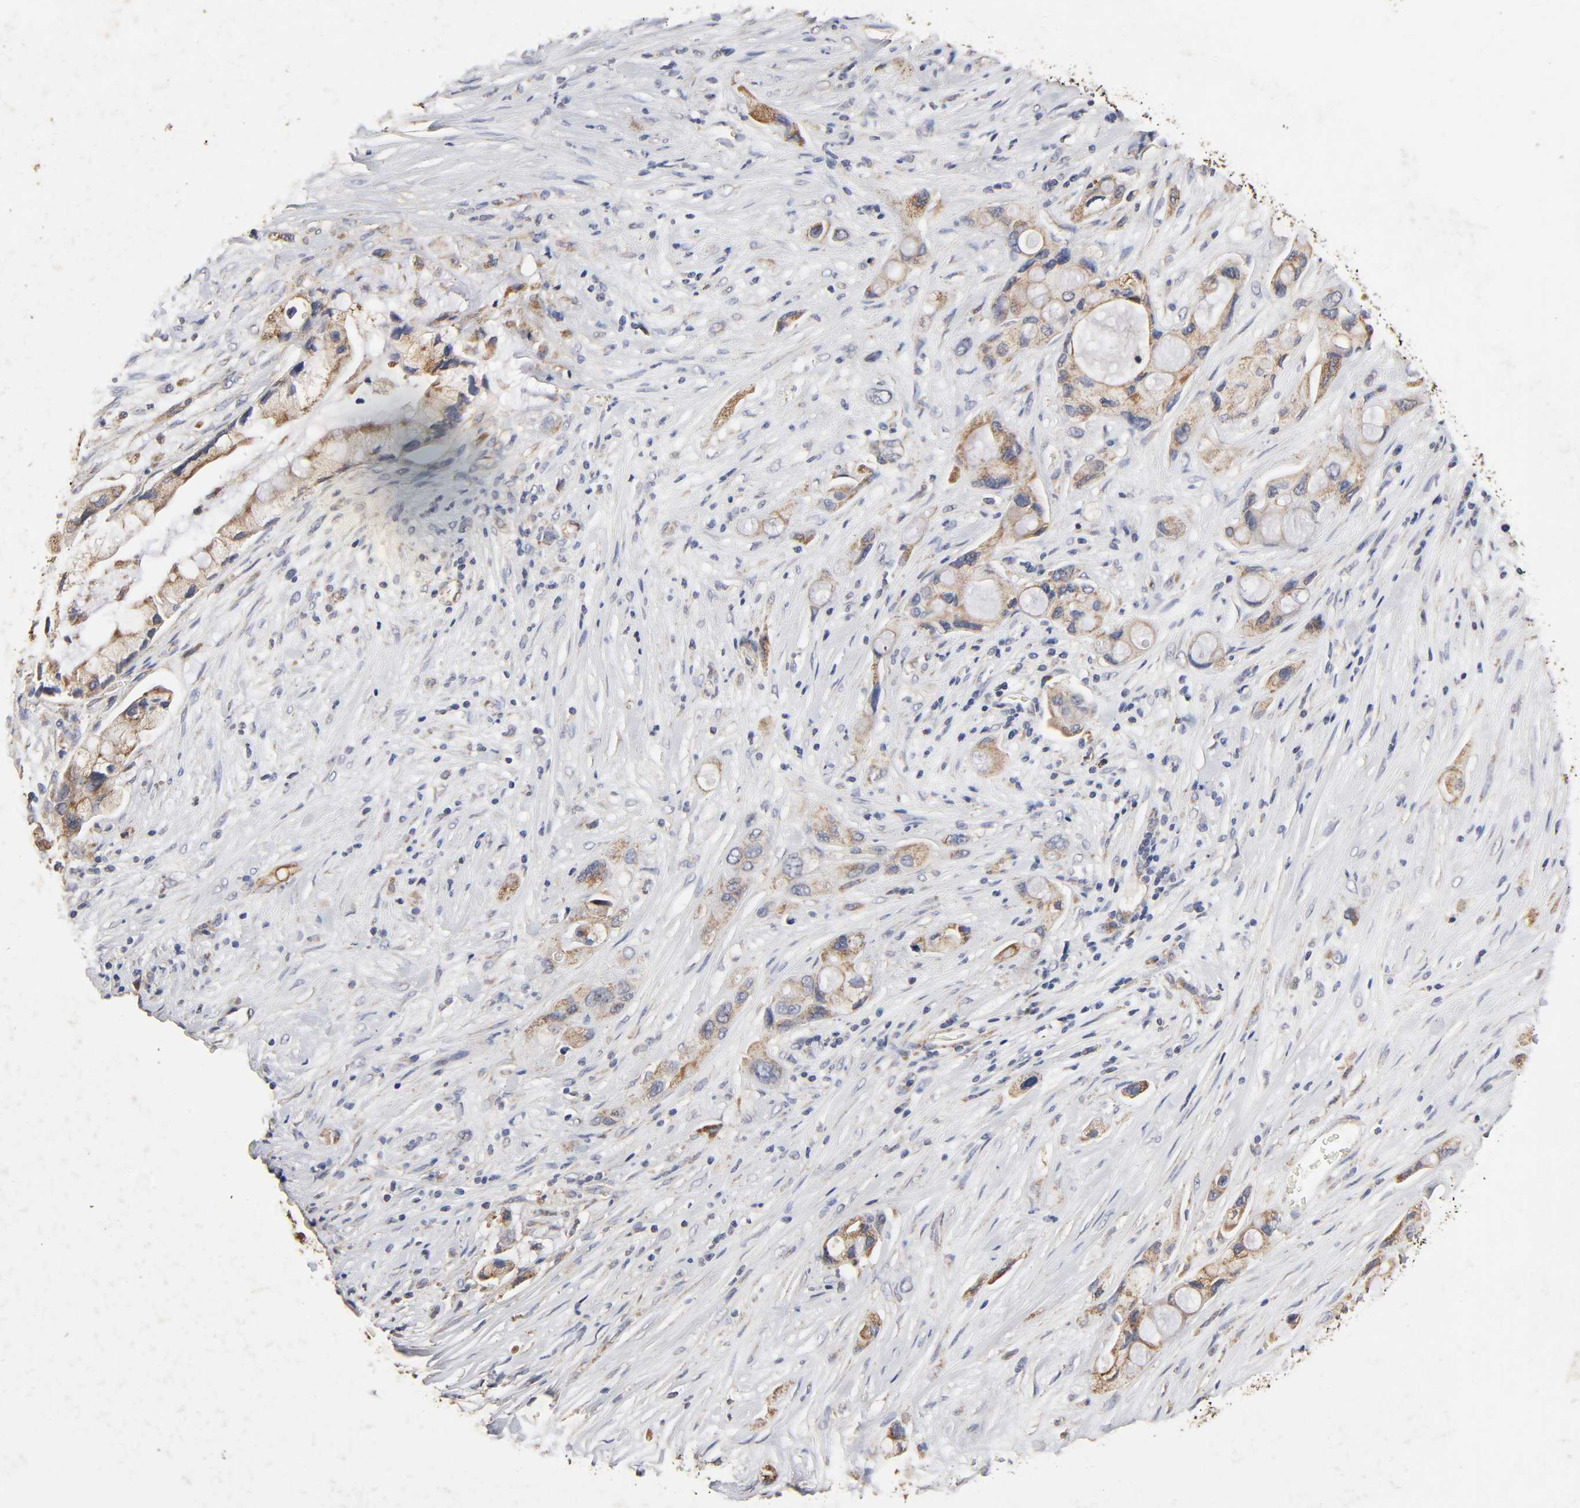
{"staining": {"intensity": "moderate", "quantity": "25%-75%", "location": "cytoplasmic/membranous"}, "tissue": "pancreatic cancer", "cell_type": "Tumor cells", "image_type": "cancer", "snomed": [{"axis": "morphology", "description": "Adenocarcinoma, NOS"}, {"axis": "topography", "description": "Pancreas"}], "caption": "Human pancreatic cancer stained with a brown dye demonstrates moderate cytoplasmic/membranous positive positivity in approximately 25%-75% of tumor cells.", "gene": "CYCS", "patient": {"sex": "female", "age": 59}}